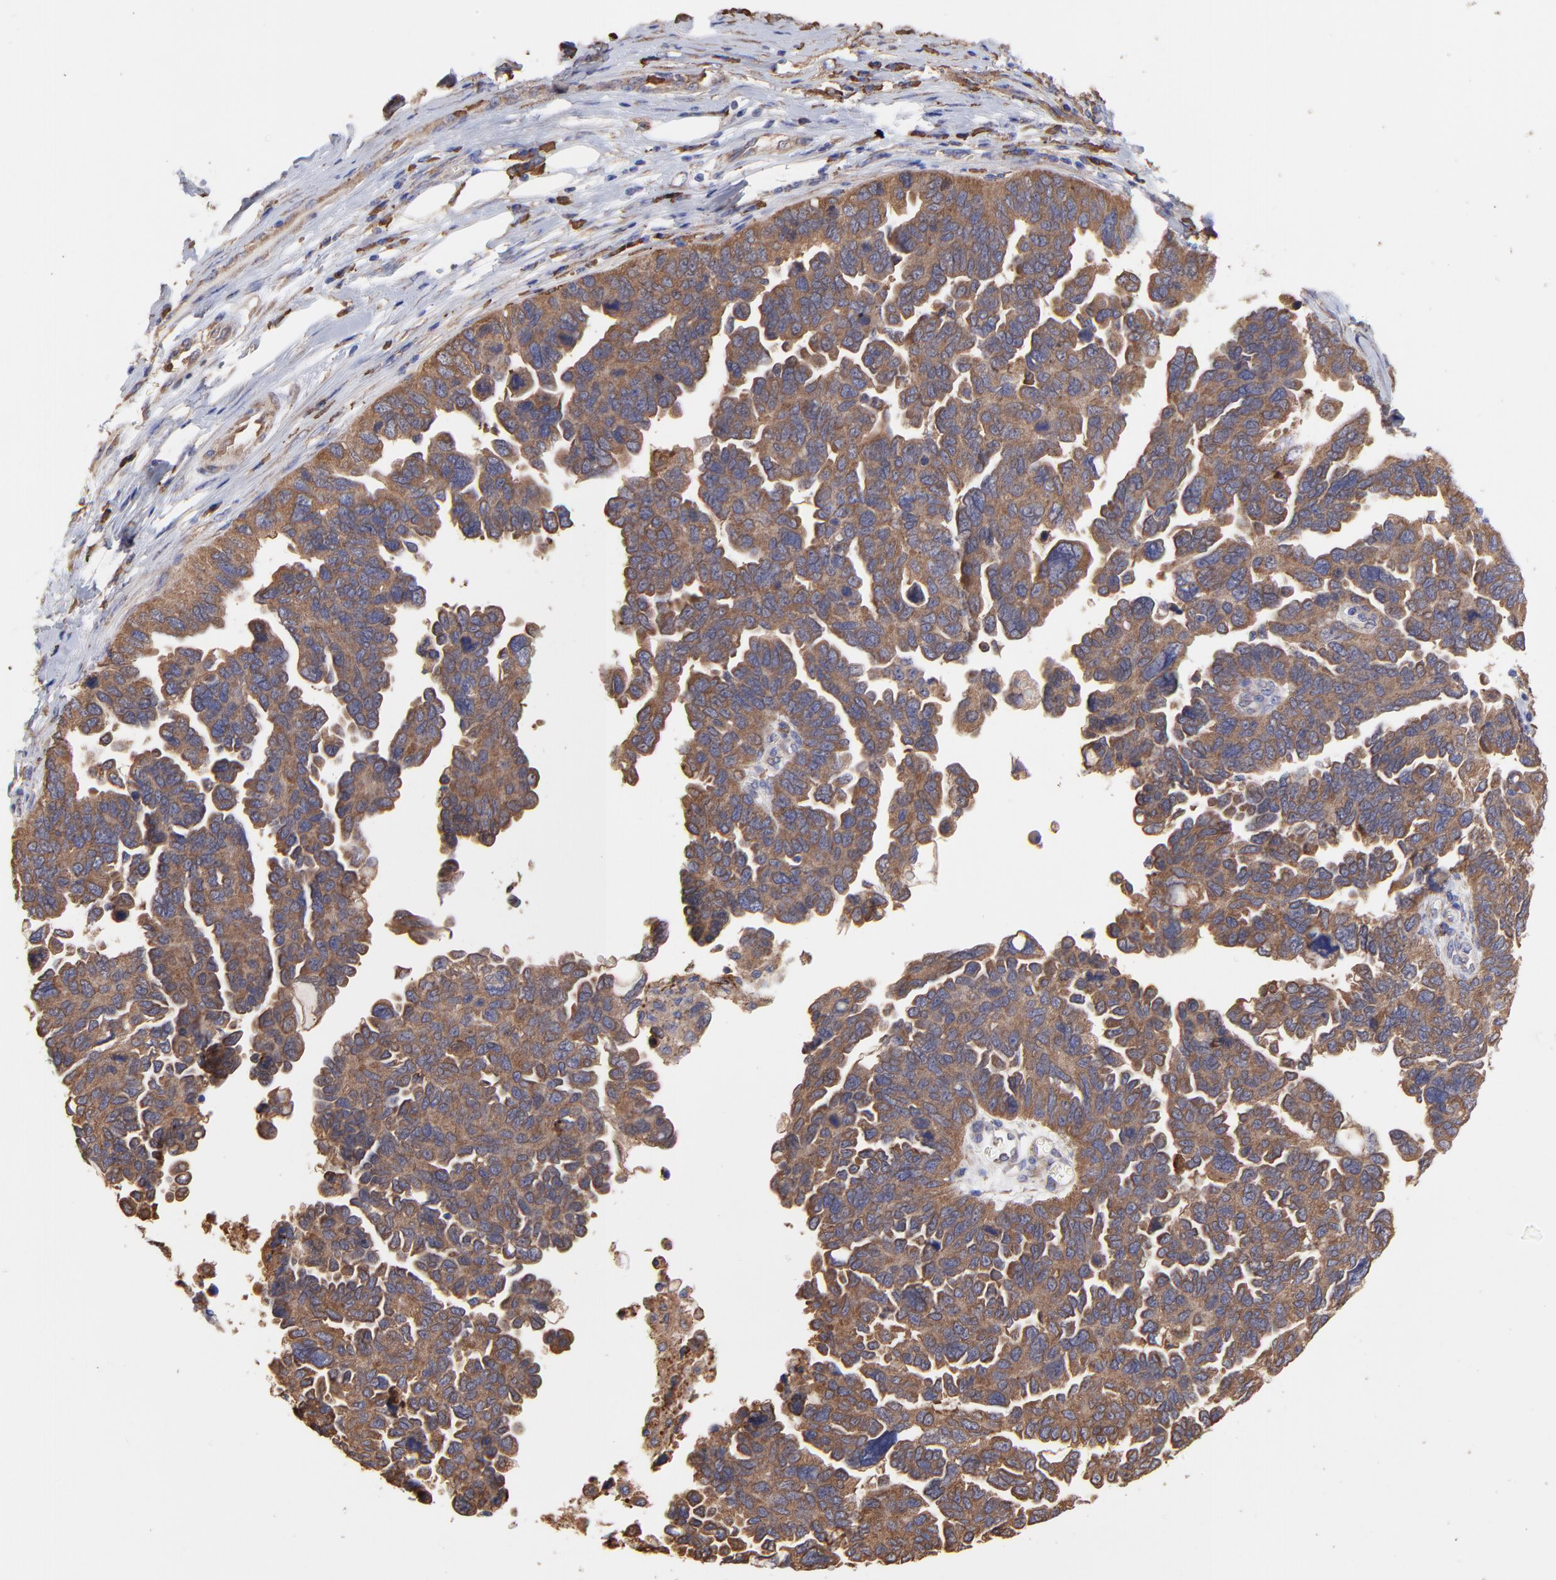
{"staining": {"intensity": "strong", "quantity": ">75%", "location": "cytoplasmic/membranous"}, "tissue": "ovarian cancer", "cell_type": "Tumor cells", "image_type": "cancer", "snomed": [{"axis": "morphology", "description": "Cystadenocarcinoma, serous, NOS"}, {"axis": "topography", "description": "Ovary"}], "caption": "About >75% of tumor cells in ovarian cancer show strong cytoplasmic/membranous protein expression as visualized by brown immunohistochemical staining.", "gene": "PFKM", "patient": {"sex": "female", "age": 64}}